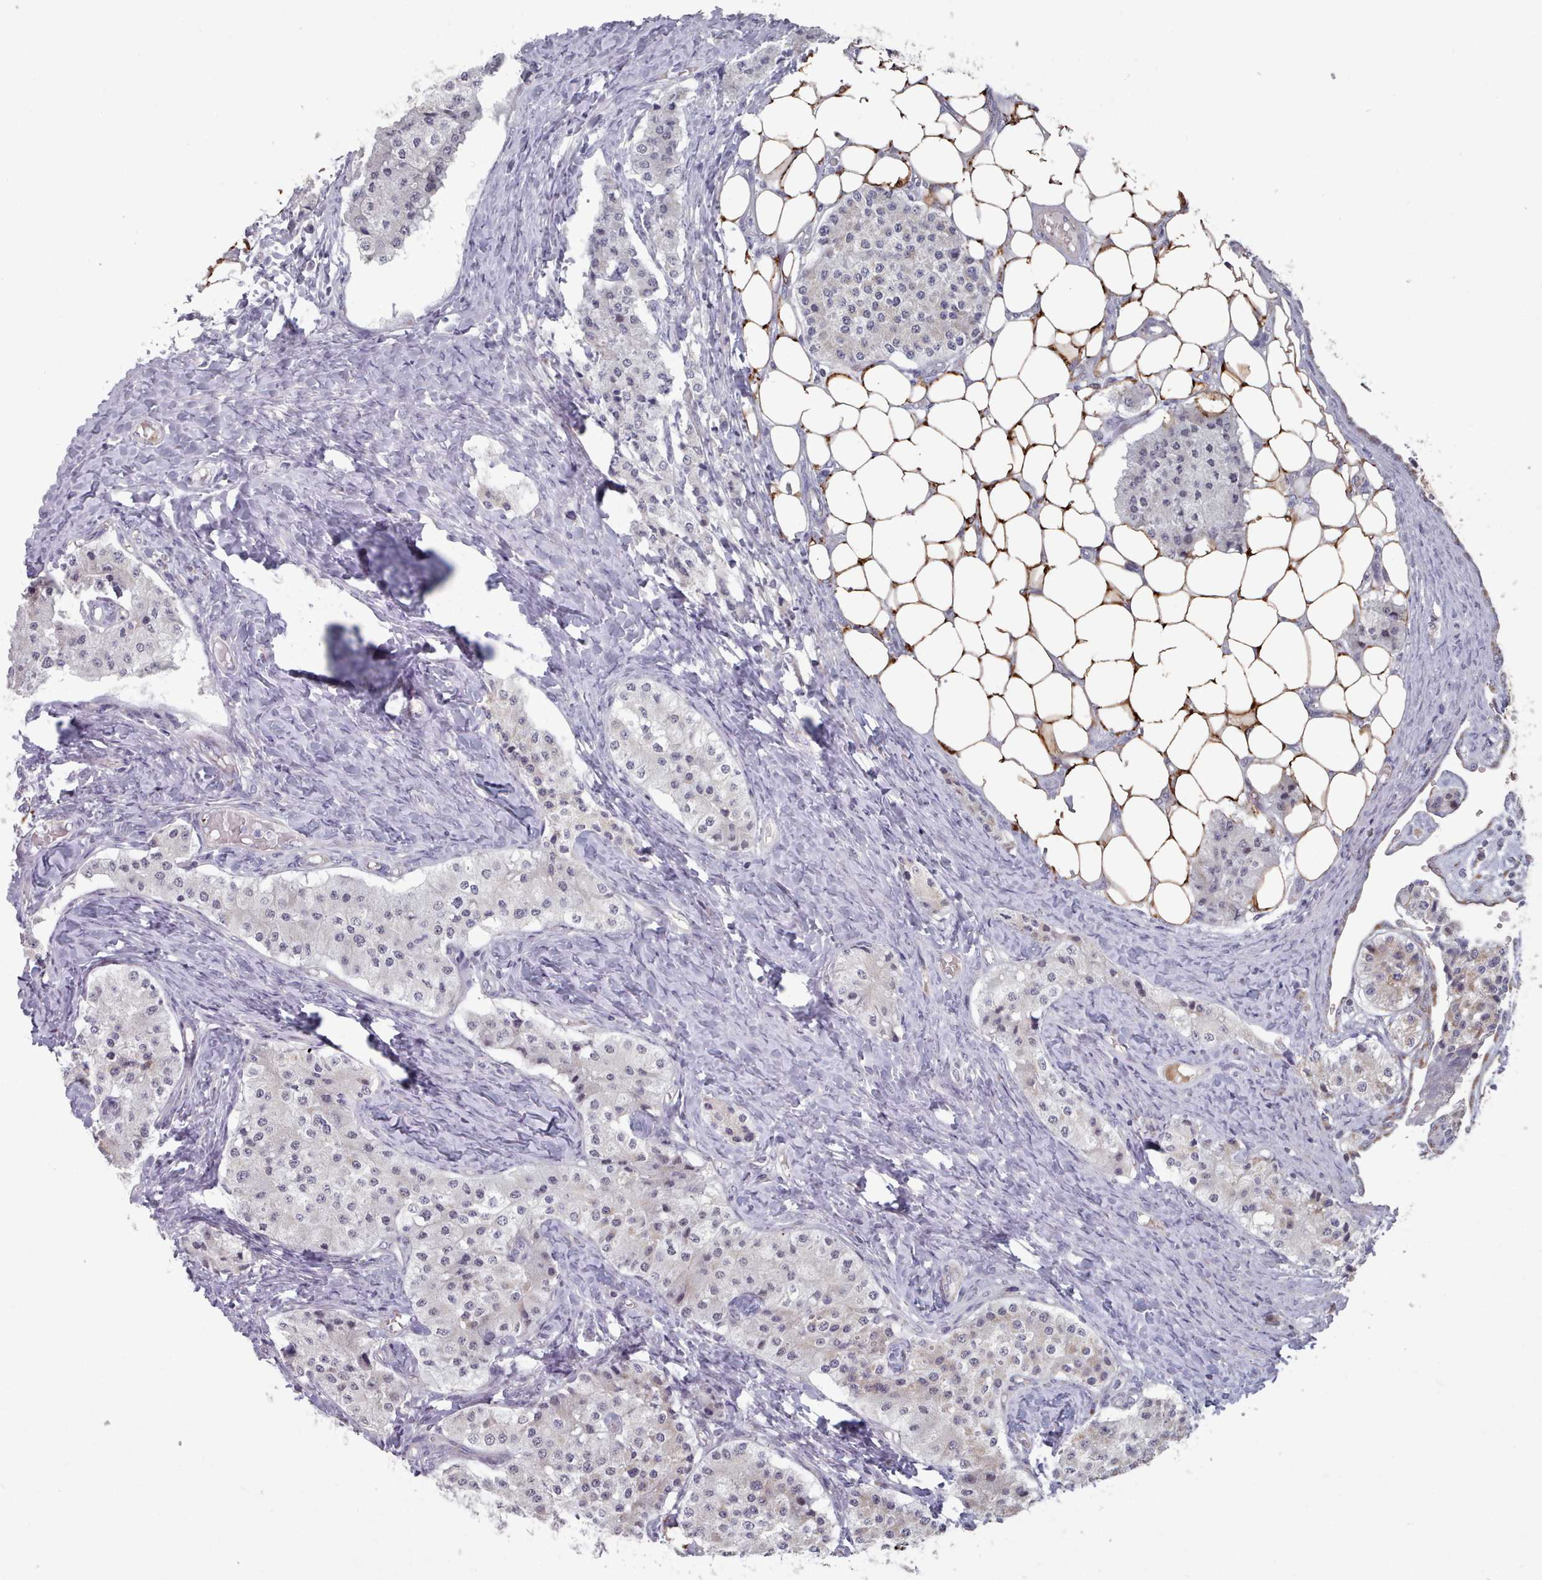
{"staining": {"intensity": "negative", "quantity": "none", "location": "none"}, "tissue": "carcinoid", "cell_type": "Tumor cells", "image_type": "cancer", "snomed": [{"axis": "morphology", "description": "Carcinoid, malignant, NOS"}, {"axis": "topography", "description": "Colon"}], "caption": "A micrograph of carcinoid stained for a protein exhibits no brown staining in tumor cells.", "gene": "TRARG1", "patient": {"sex": "female", "age": 52}}